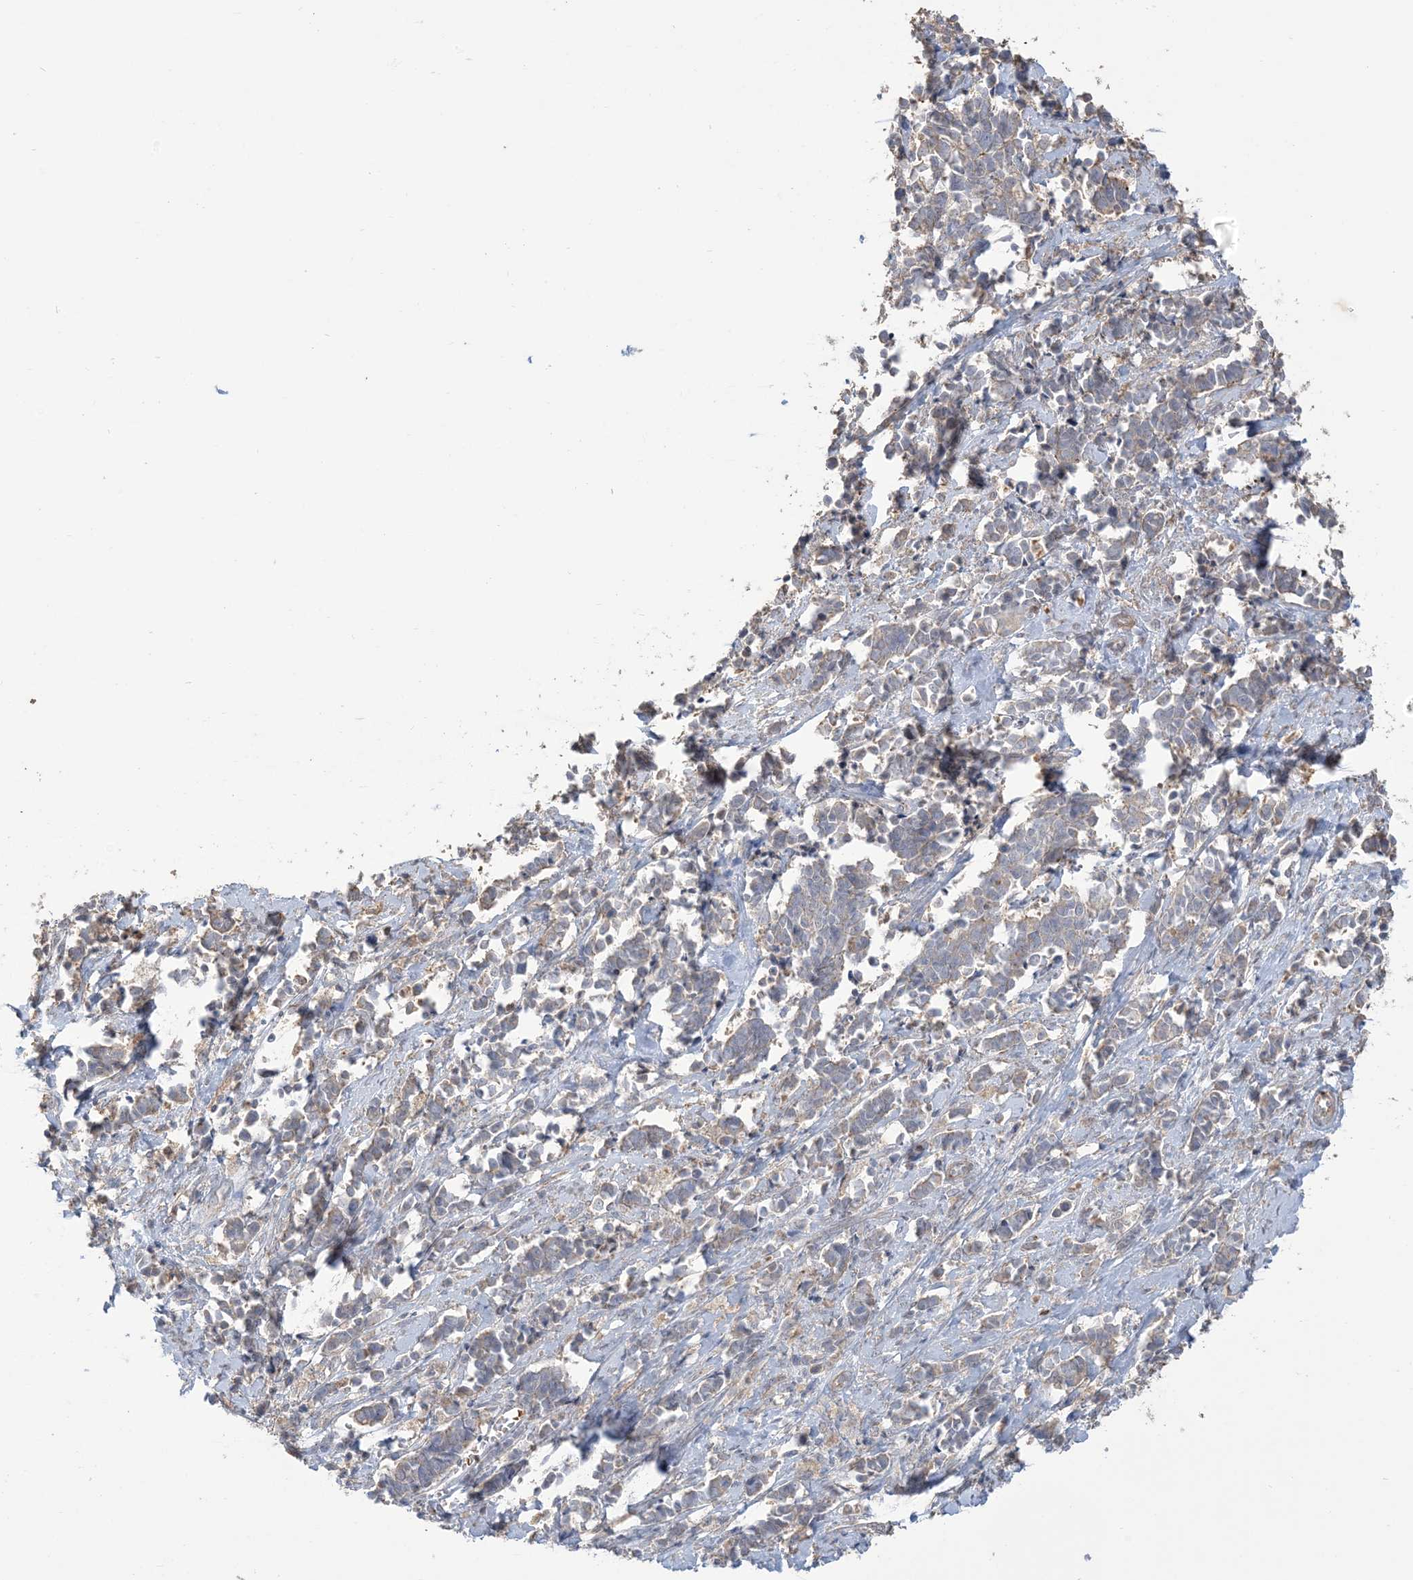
{"staining": {"intensity": "negative", "quantity": "none", "location": "none"}, "tissue": "cervical cancer", "cell_type": "Tumor cells", "image_type": "cancer", "snomed": [{"axis": "morphology", "description": "Normal tissue, NOS"}, {"axis": "morphology", "description": "Squamous cell carcinoma, NOS"}, {"axis": "topography", "description": "Cervix"}], "caption": "DAB immunohistochemical staining of human cervical cancer exhibits no significant expression in tumor cells. (Stains: DAB immunohistochemistry (IHC) with hematoxylin counter stain, Microscopy: brightfield microscopy at high magnification).", "gene": "KLHL18", "patient": {"sex": "female", "age": 35}}